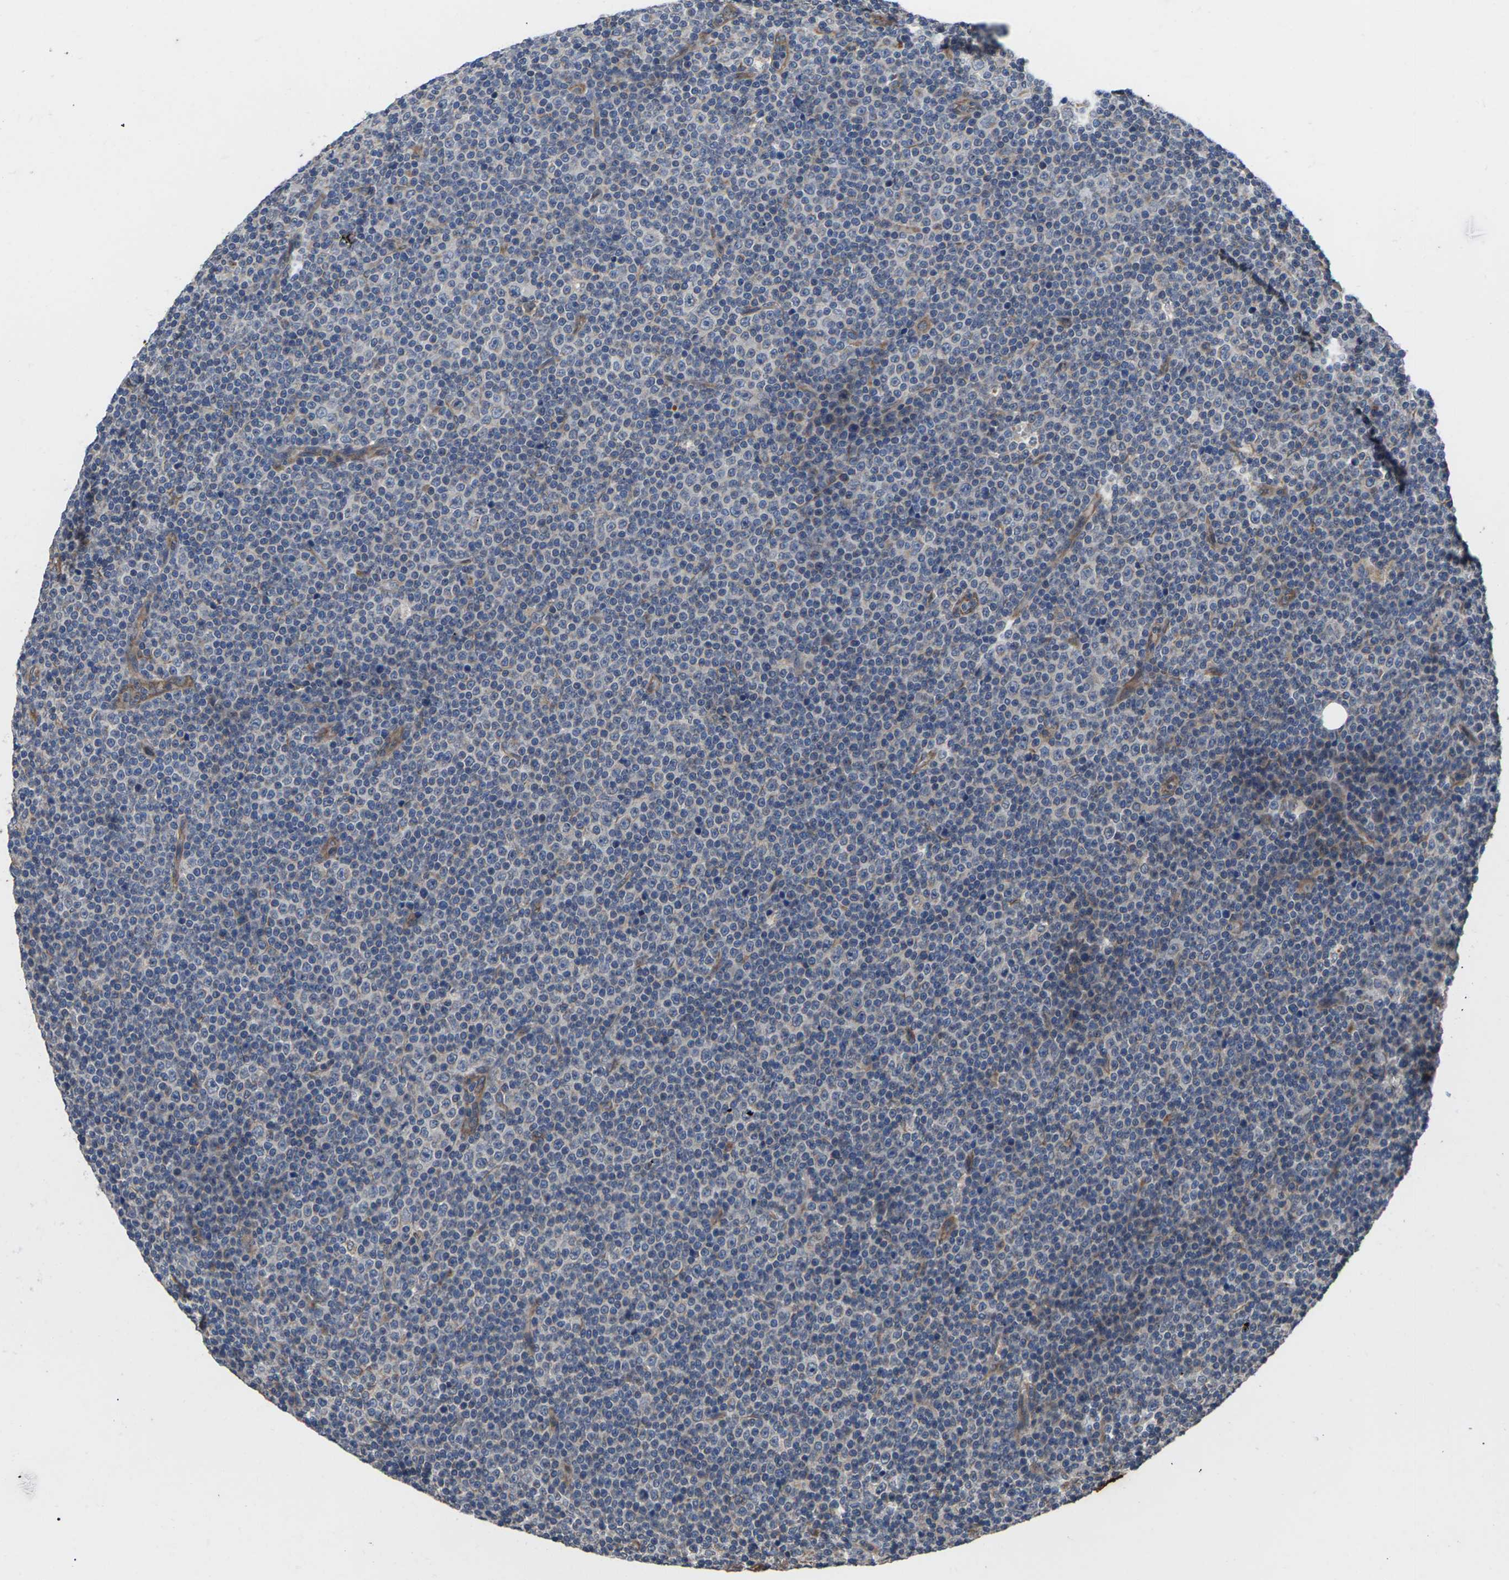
{"staining": {"intensity": "negative", "quantity": "none", "location": "none"}, "tissue": "lymphoma", "cell_type": "Tumor cells", "image_type": "cancer", "snomed": [{"axis": "morphology", "description": "Malignant lymphoma, non-Hodgkin's type, Low grade"}, {"axis": "topography", "description": "Lymph node"}], "caption": "IHC micrograph of neoplastic tissue: human low-grade malignant lymphoma, non-Hodgkin's type stained with DAB shows no significant protein positivity in tumor cells. (Brightfield microscopy of DAB IHC at high magnification).", "gene": "DKK2", "patient": {"sex": "female", "age": 67}}